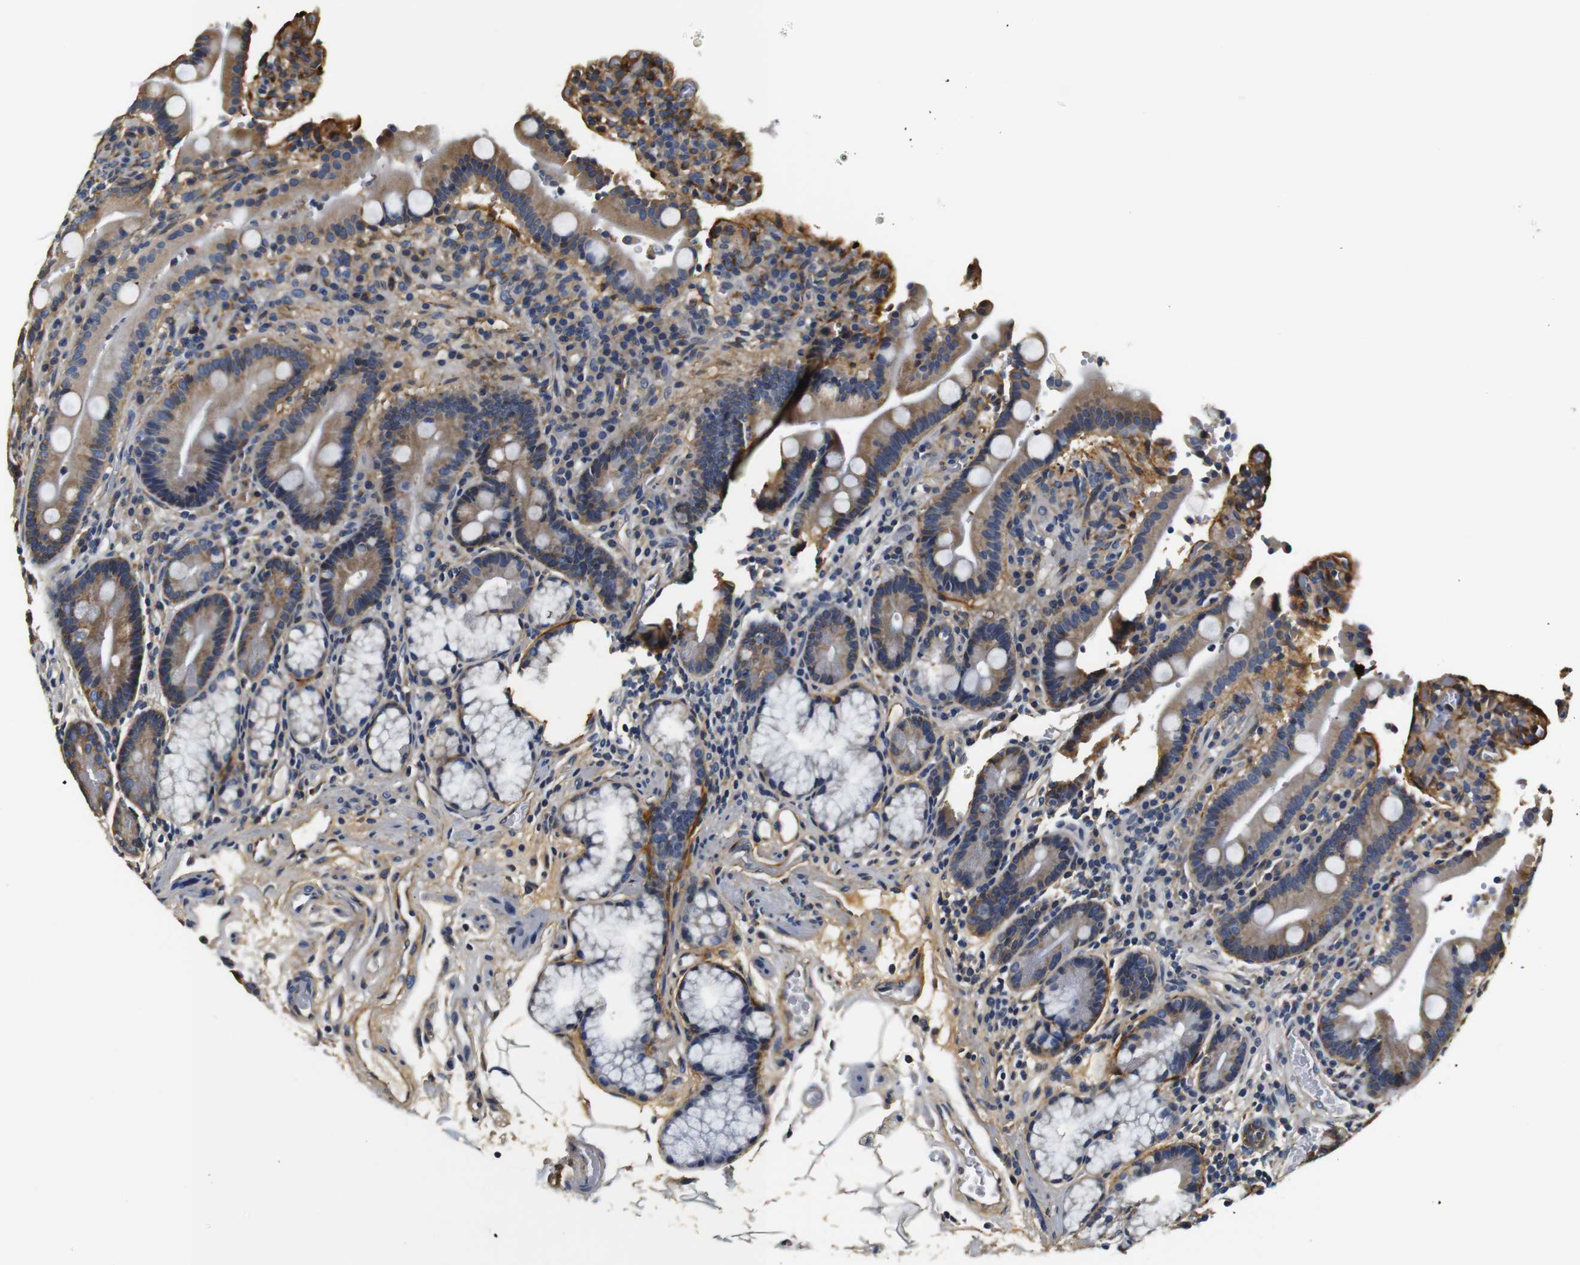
{"staining": {"intensity": "moderate", "quantity": "25%-75%", "location": "cytoplasmic/membranous"}, "tissue": "duodenum", "cell_type": "Glandular cells", "image_type": "normal", "snomed": [{"axis": "morphology", "description": "Normal tissue, NOS"}, {"axis": "topography", "description": "Small intestine, NOS"}], "caption": "Human duodenum stained for a protein (brown) reveals moderate cytoplasmic/membranous positive expression in approximately 25%-75% of glandular cells.", "gene": "COL1A1", "patient": {"sex": "female", "age": 71}}